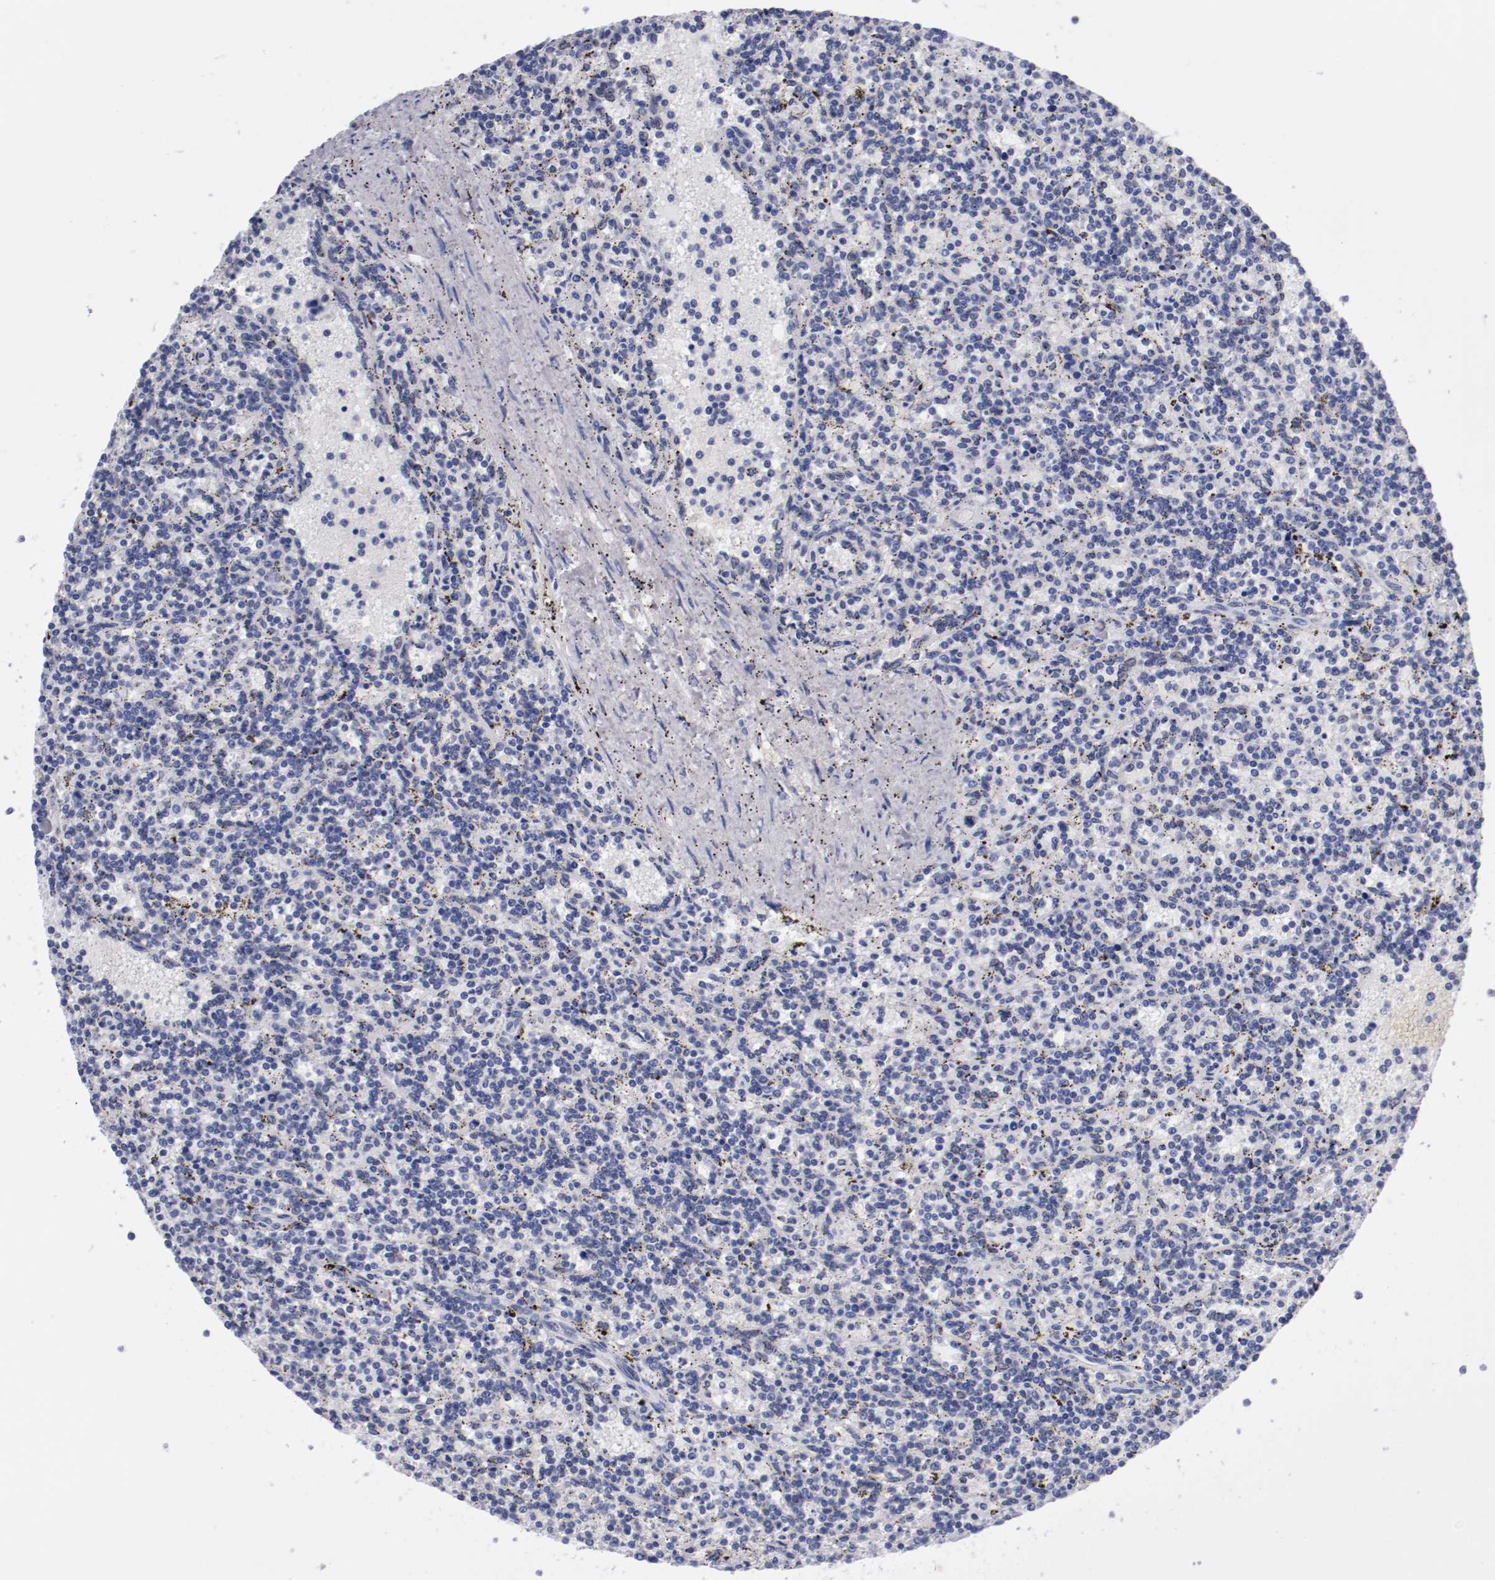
{"staining": {"intensity": "negative", "quantity": "none", "location": "none"}, "tissue": "lymphoma", "cell_type": "Tumor cells", "image_type": "cancer", "snomed": [{"axis": "morphology", "description": "Malignant lymphoma, non-Hodgkin's type, Low grade"}, {"axis": "topography", "description": "Spleen"}], "caption": "There is no significant staining in tumor cells of lymphoma. (DAB (3,3'-diaminobenzidine) IHC with hematoxylin counter stain).", "gene": "HNF1B", "patient": {"sex": "male", "age": 73}}